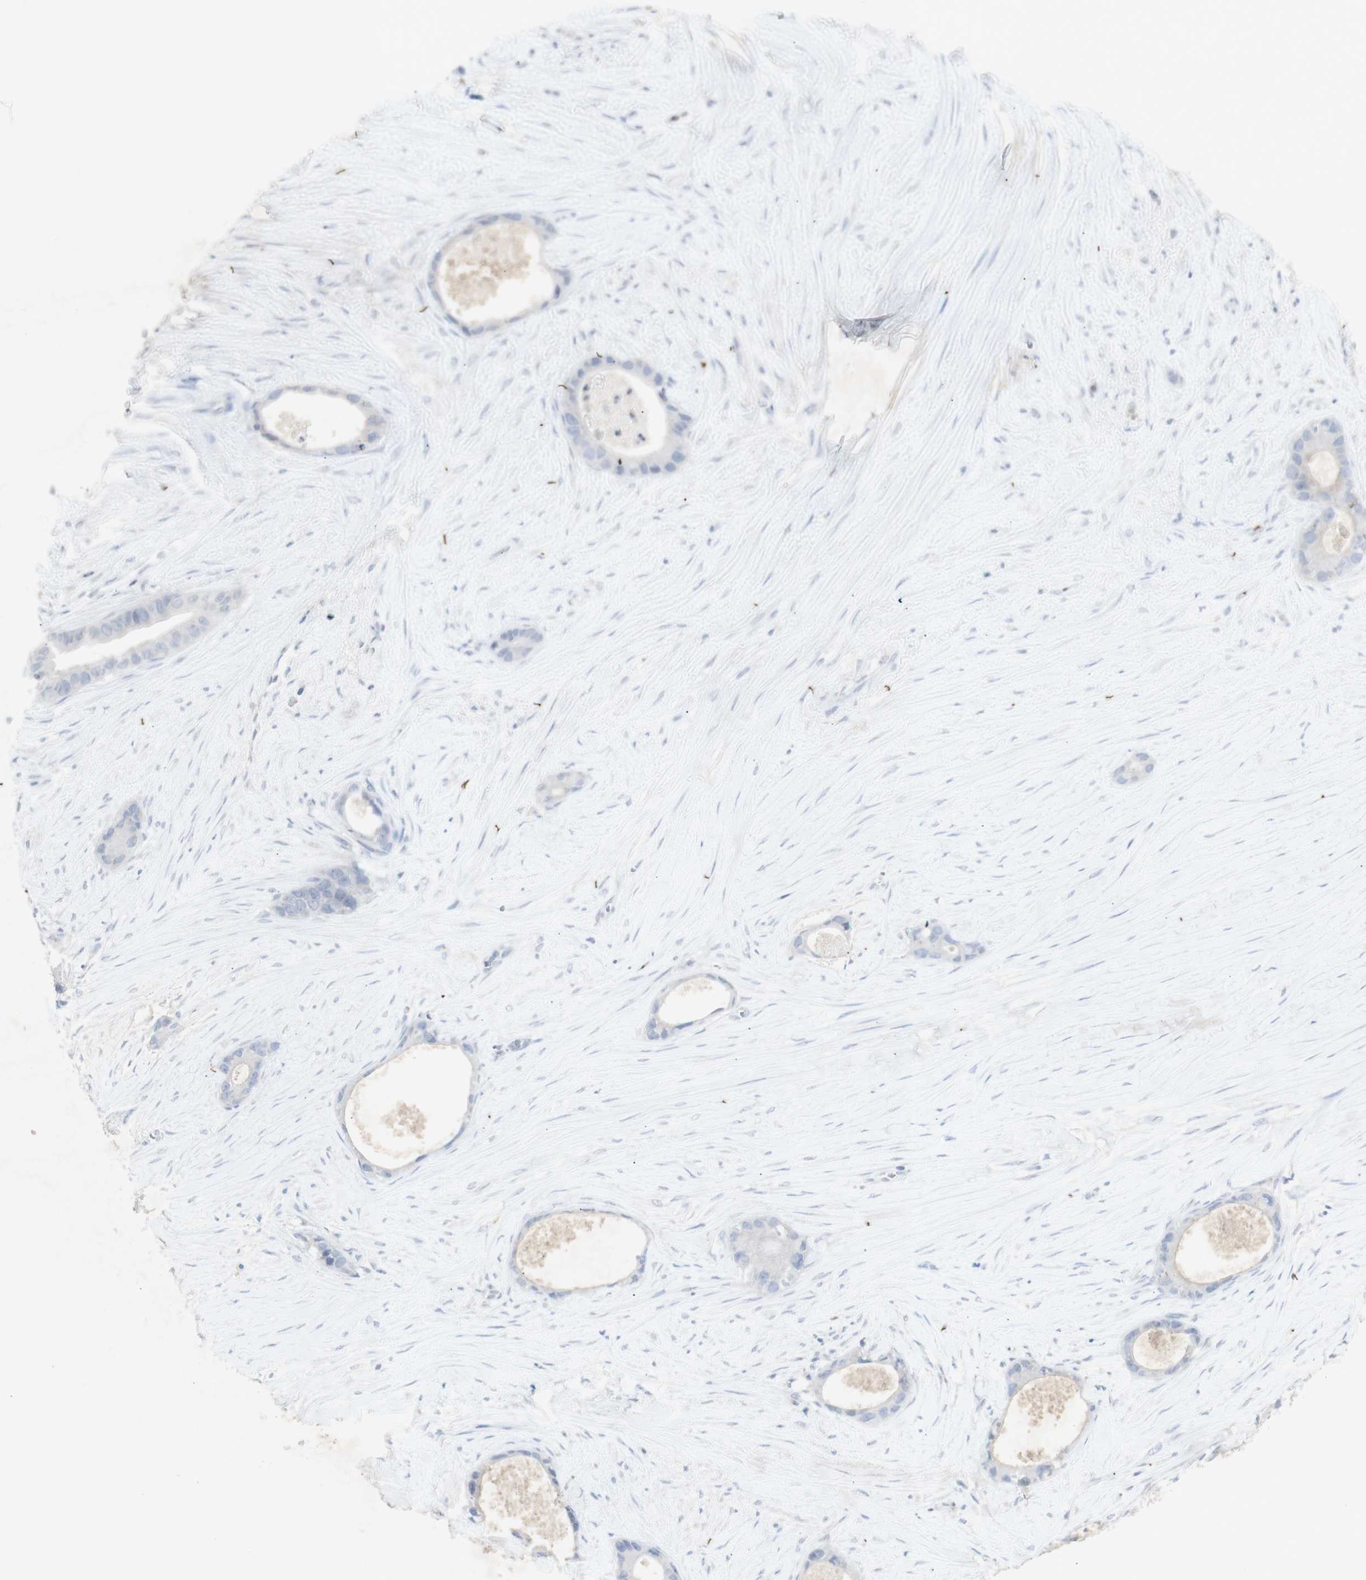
{"staining": {"intensity": "negative", "quantity": "none", "location": "none"}, "tissue": "liver cancer", "cell_type": "Tumor cells", "image_type": "cancer", "snomed": [{"axis": "morphology", "description": "Cholangiocarcinoma"}, {"axis": "topography", "description": "Liver"}], "caption": "IHC photomicrograph of neoplastic tissue: human liver cancer (cholangiocarcinoma) stained with DAB shows no significant protein expression in tumor cells.", "gene": "INS", "patient": {"sex": "female", "age": 55}}